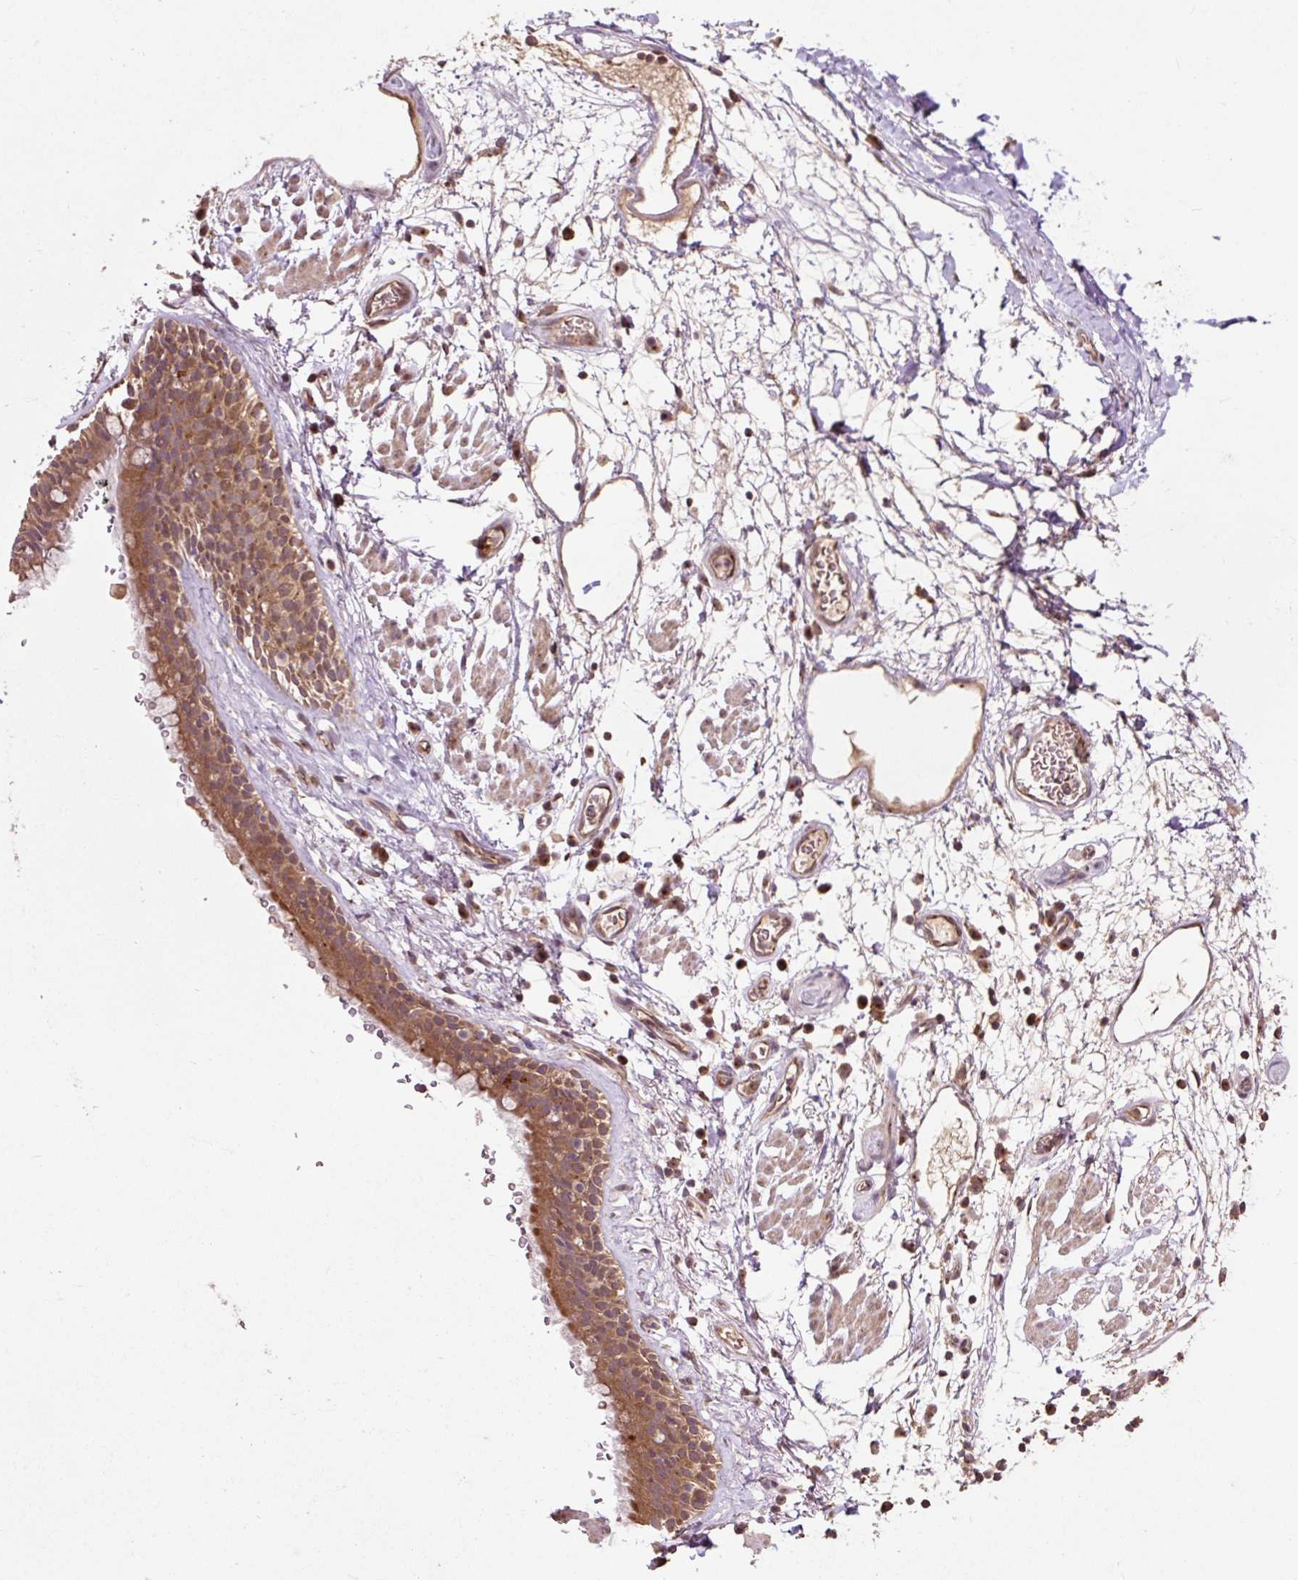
{"staining": {"intensity": "moderate", "quantity": "25%-75%", "location": "cytoplasmic/membranous"}, "tissue": "adipose tissue", "cell_type": "Adipocytes", "image_type": "normal", "snomed": [{"axis": "morphology", "description": "Normal tissue, NOS"}, {"axis": "topography", "description": "Cartilage tissue"}, {"axis": "topography", "description": "Bronchus"}], "caption": "Protein staining by immunohistochemistry (IHC) shows moderate cytoplasmic/membranous positivity in about 25%-75% of adipocytes in benign adipose tissue. (Brightfield microscopy of DAB IHC at high magnification).", "gene": "MMS19", "patient": {"sex": "male", "age": 58}}